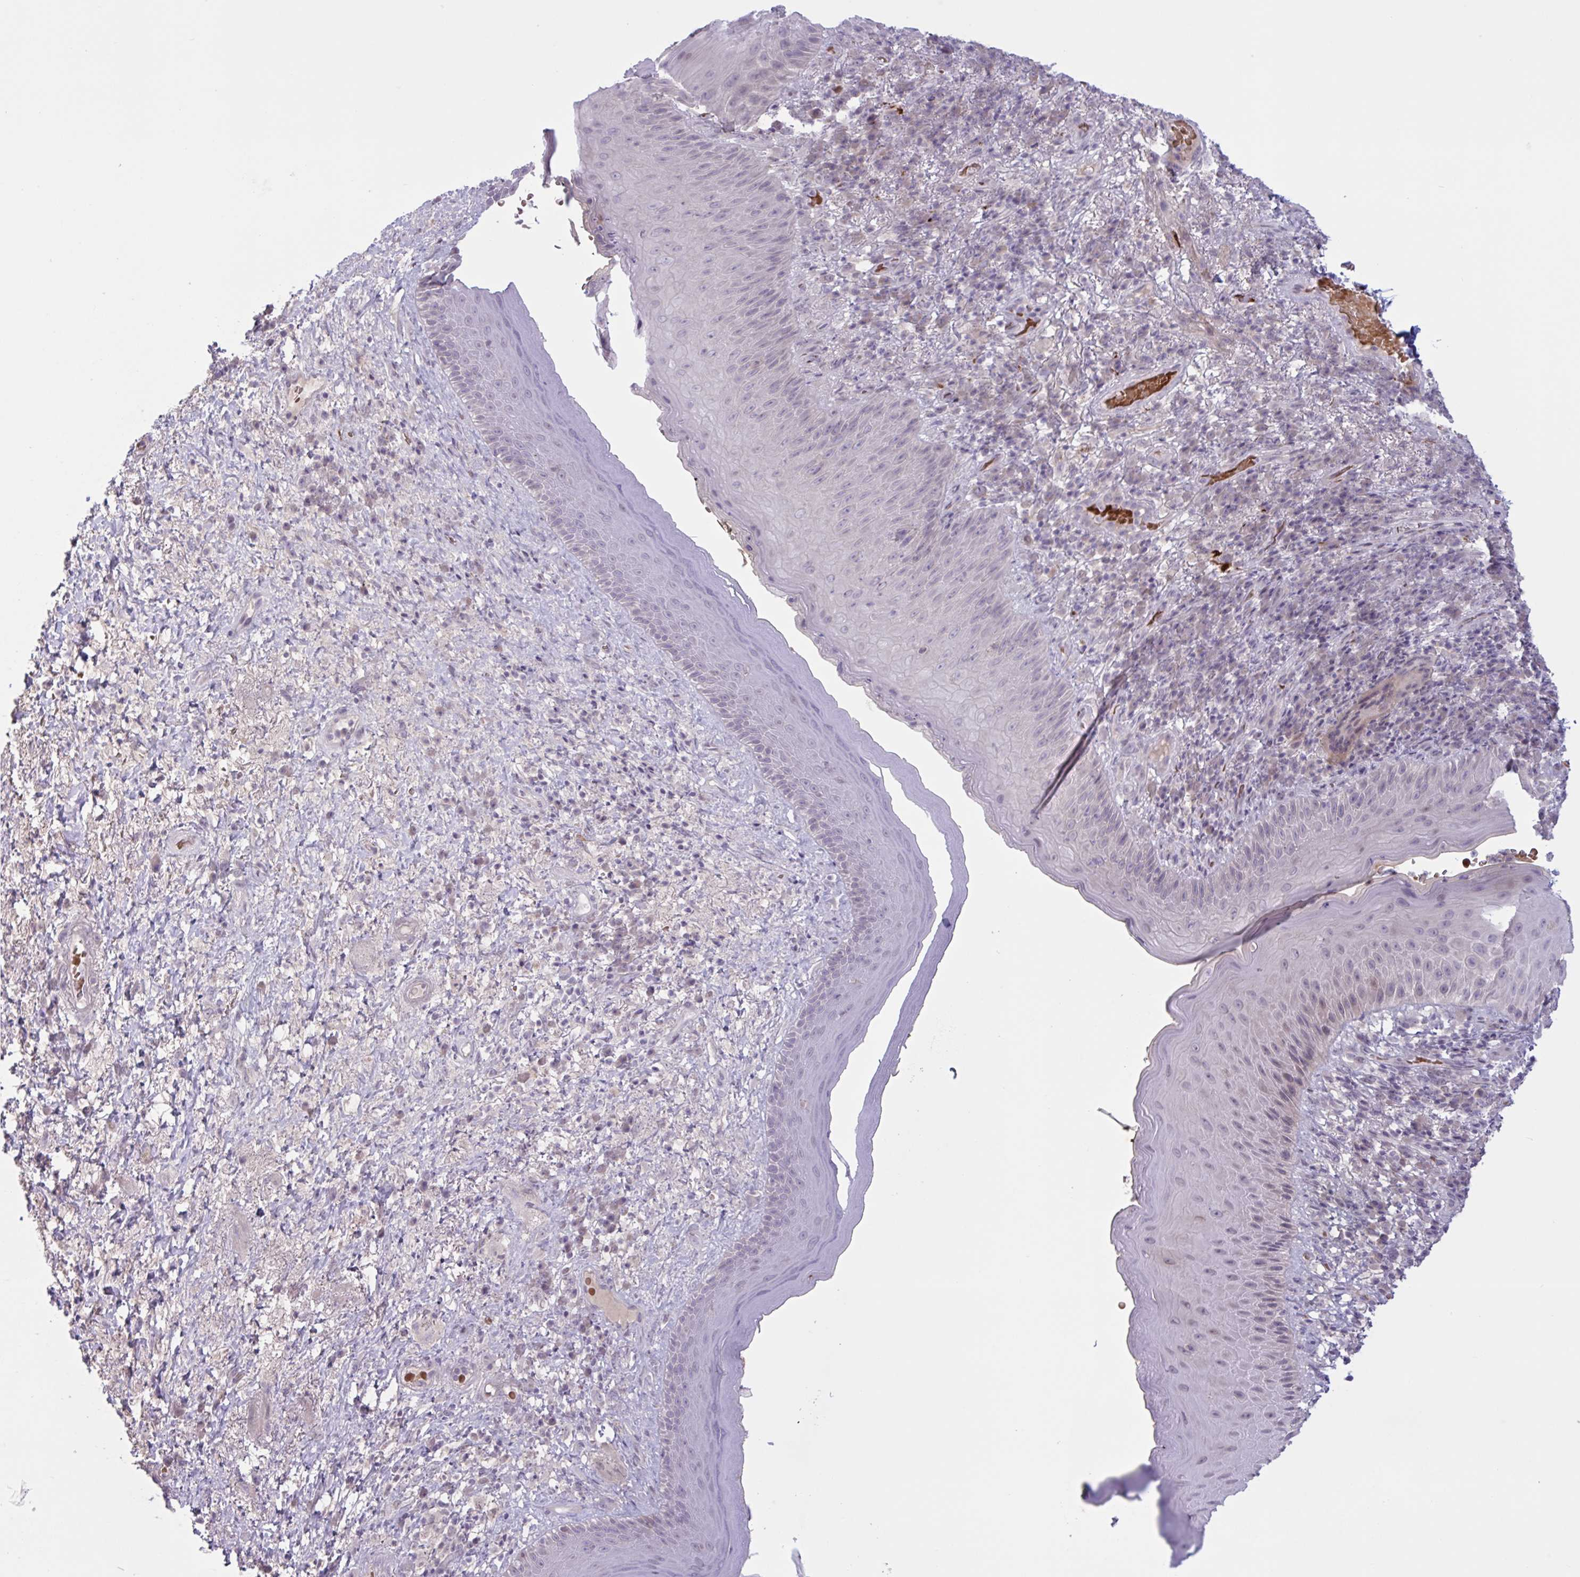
{"staining": {"intensity": "negative", "quantity": "none", "location": "none"}, "tissue": "skin", "cell_type": "Epidermal cells", "image_type": "normal", "snomed": [{"axis": "morphology", "description": "Normal tissue, NOS"}, {"axis": "topography", "description": "Anal"}], "caption": "Protein analysis of benign skin reveals no significant expression in epidermal cells. The staining was performed using DAB (3,3'-diaminobenzidine) to visualize the protein expression in brown, while the nuclei were stained in blue with hematoxylin (Magnification: 20x).", "gene": "ENSG00000281613", "patient": {"sex": "male", "age": 78}}